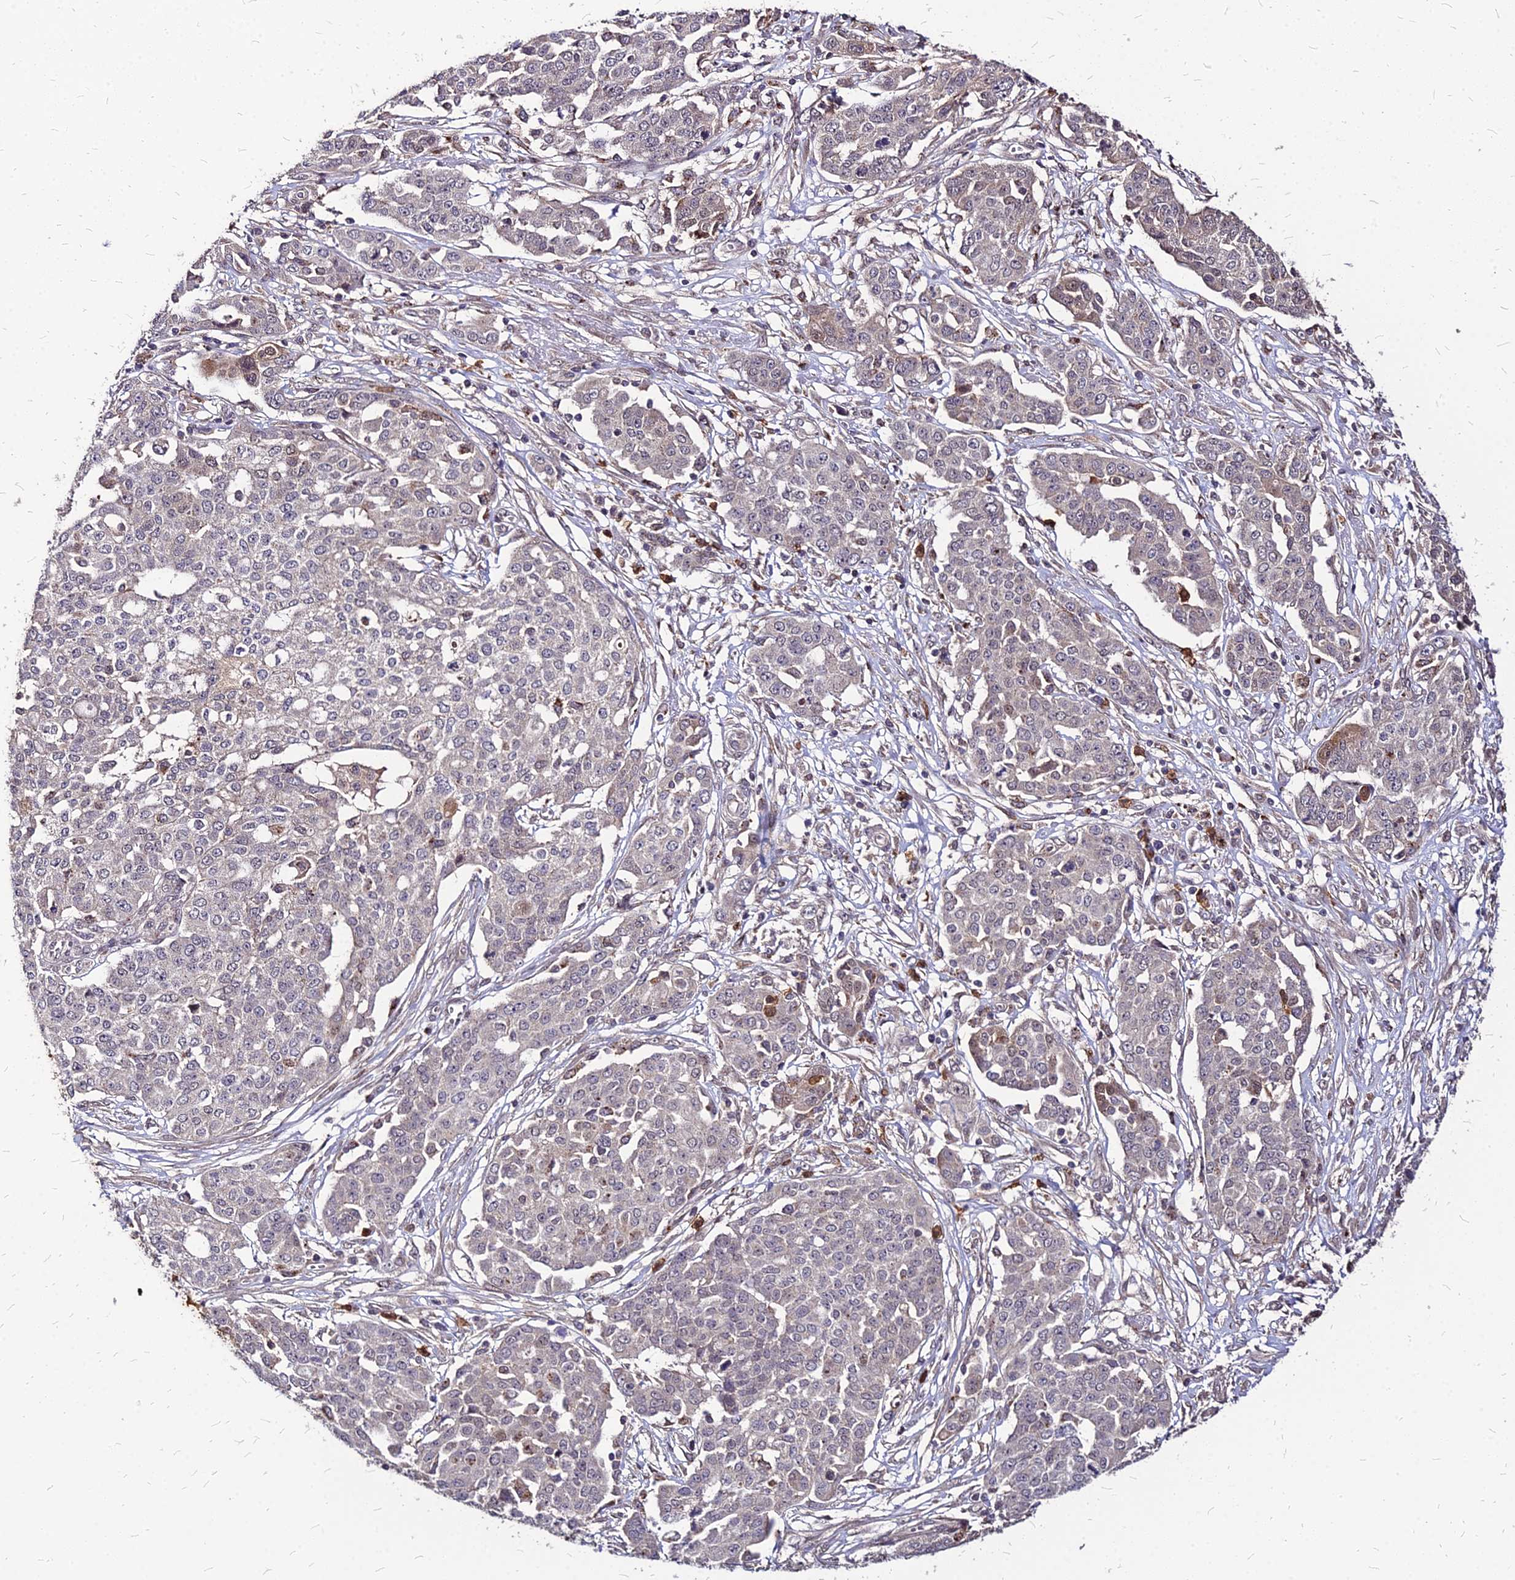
{"staining": {"intensity": "weak", "quantity": "<25%", "location": "cytoplasmic/membranous"}, "tissue": "ovarian cancer", "cell_type": "Tumor cells", "image_type": "cancer", "snomed": [{"axis": "morphology", "description": "Cystadenocarcinoma, serous, NOS"}, {"axis": "topography", "description": "Soft tissue"}, {"axis": "topography", "description": "Ovary"}], "caption": "Immunohistochemical staining of serous cystadenocarcinoma (ovarian) demonstrates no significant positivity in tumor cells.", "gene": "APBA3", "patient": {"sex": "female", "age": 57}}